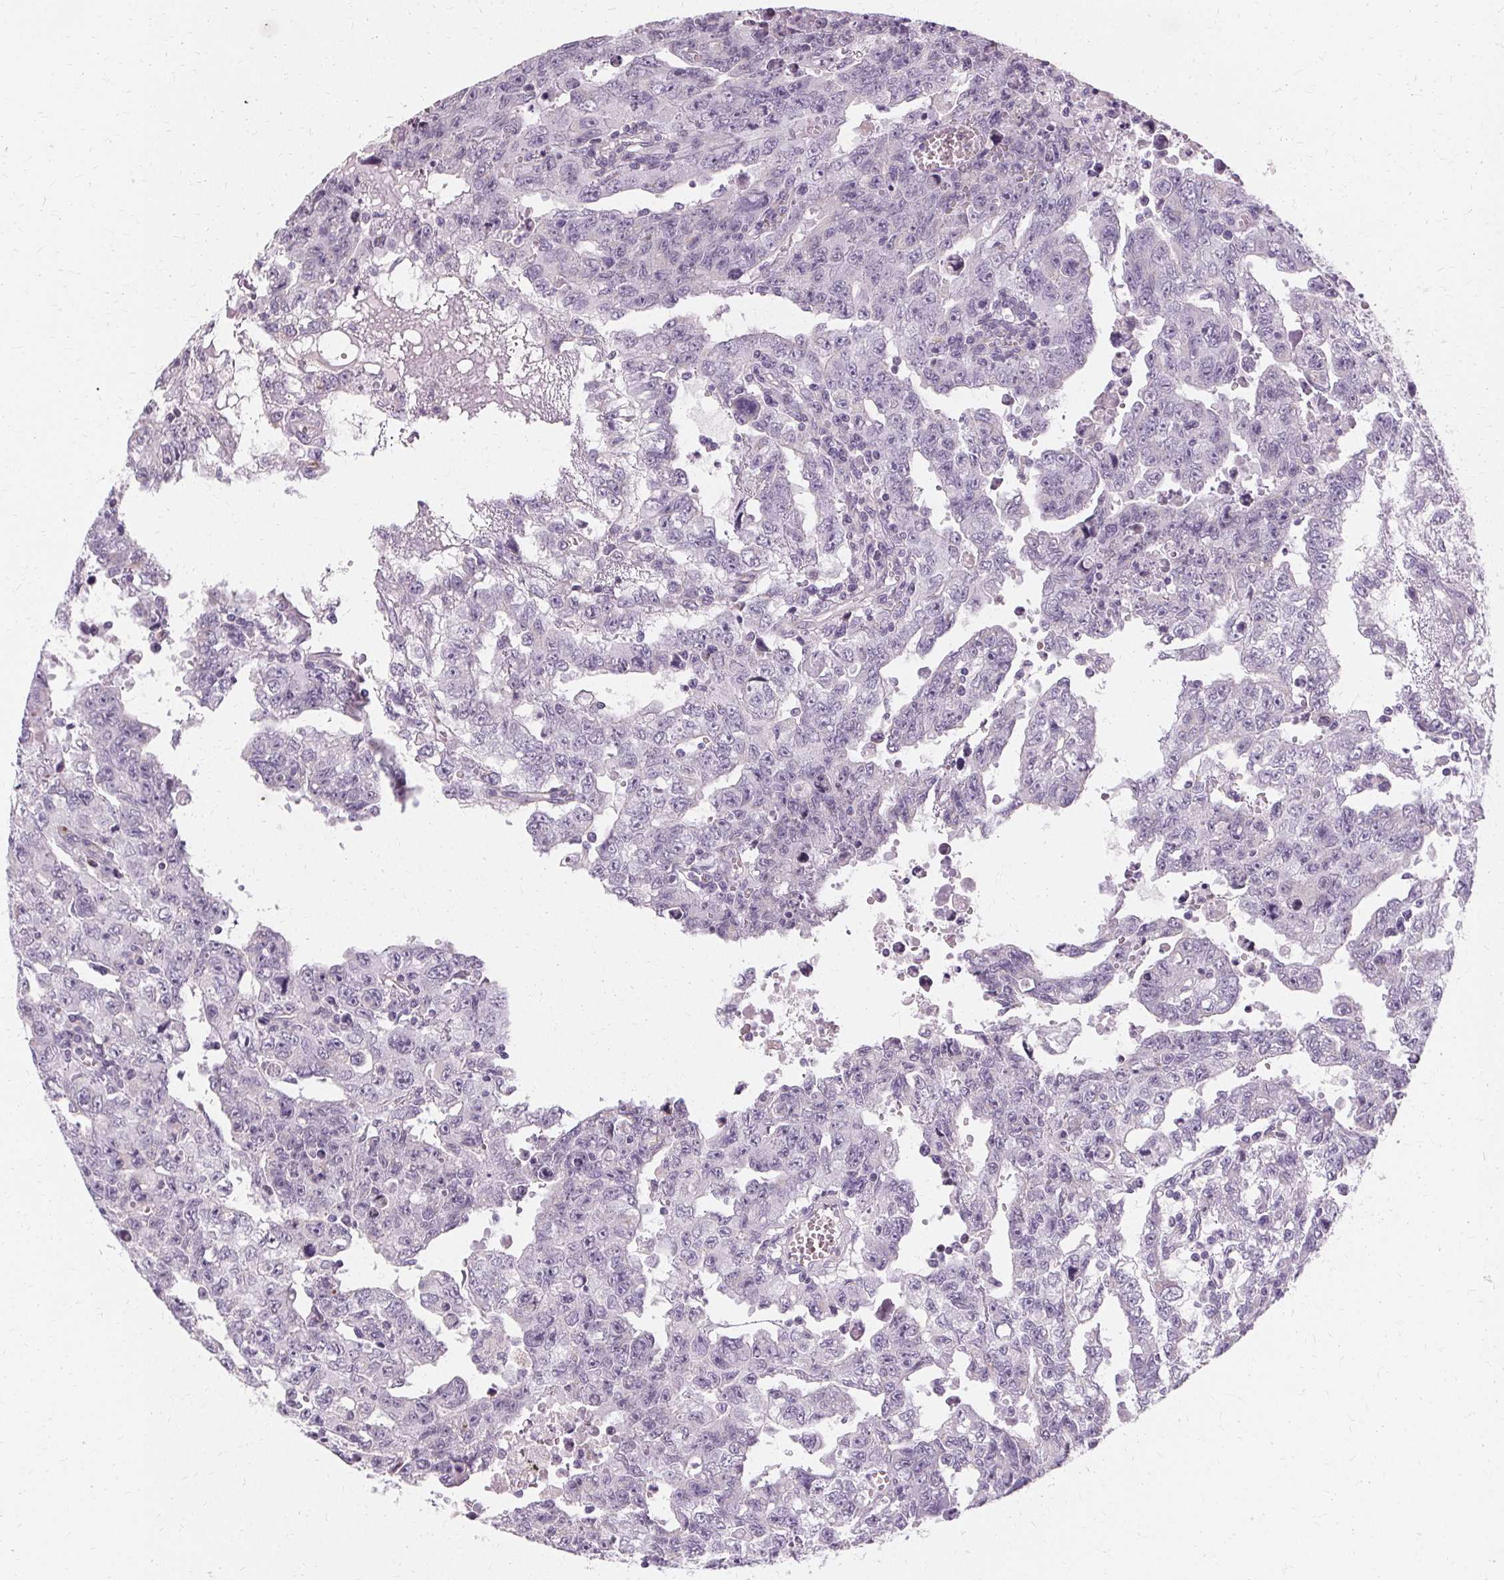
{"staining": {"intensity": "negative", "quantity": "none", "location": "none"}, "tissue": "testis cancer", "cell_type": "Tumor cells", "image_type": "cancer", "snomed": [{"axis": "morphology", "description": "Carcinoma, Embryonal, NOS"}, {"axis": "topography", "description": "Testis"}], "caption": "DAB (3,3'-diaminobenzidine) immunohistochemical staining of human embryonal carcinoma (testis) exhibits no significant positivity in tumor cells.", "gene": "FCRL3", "patient": {"sex": "male", "age": 24}}